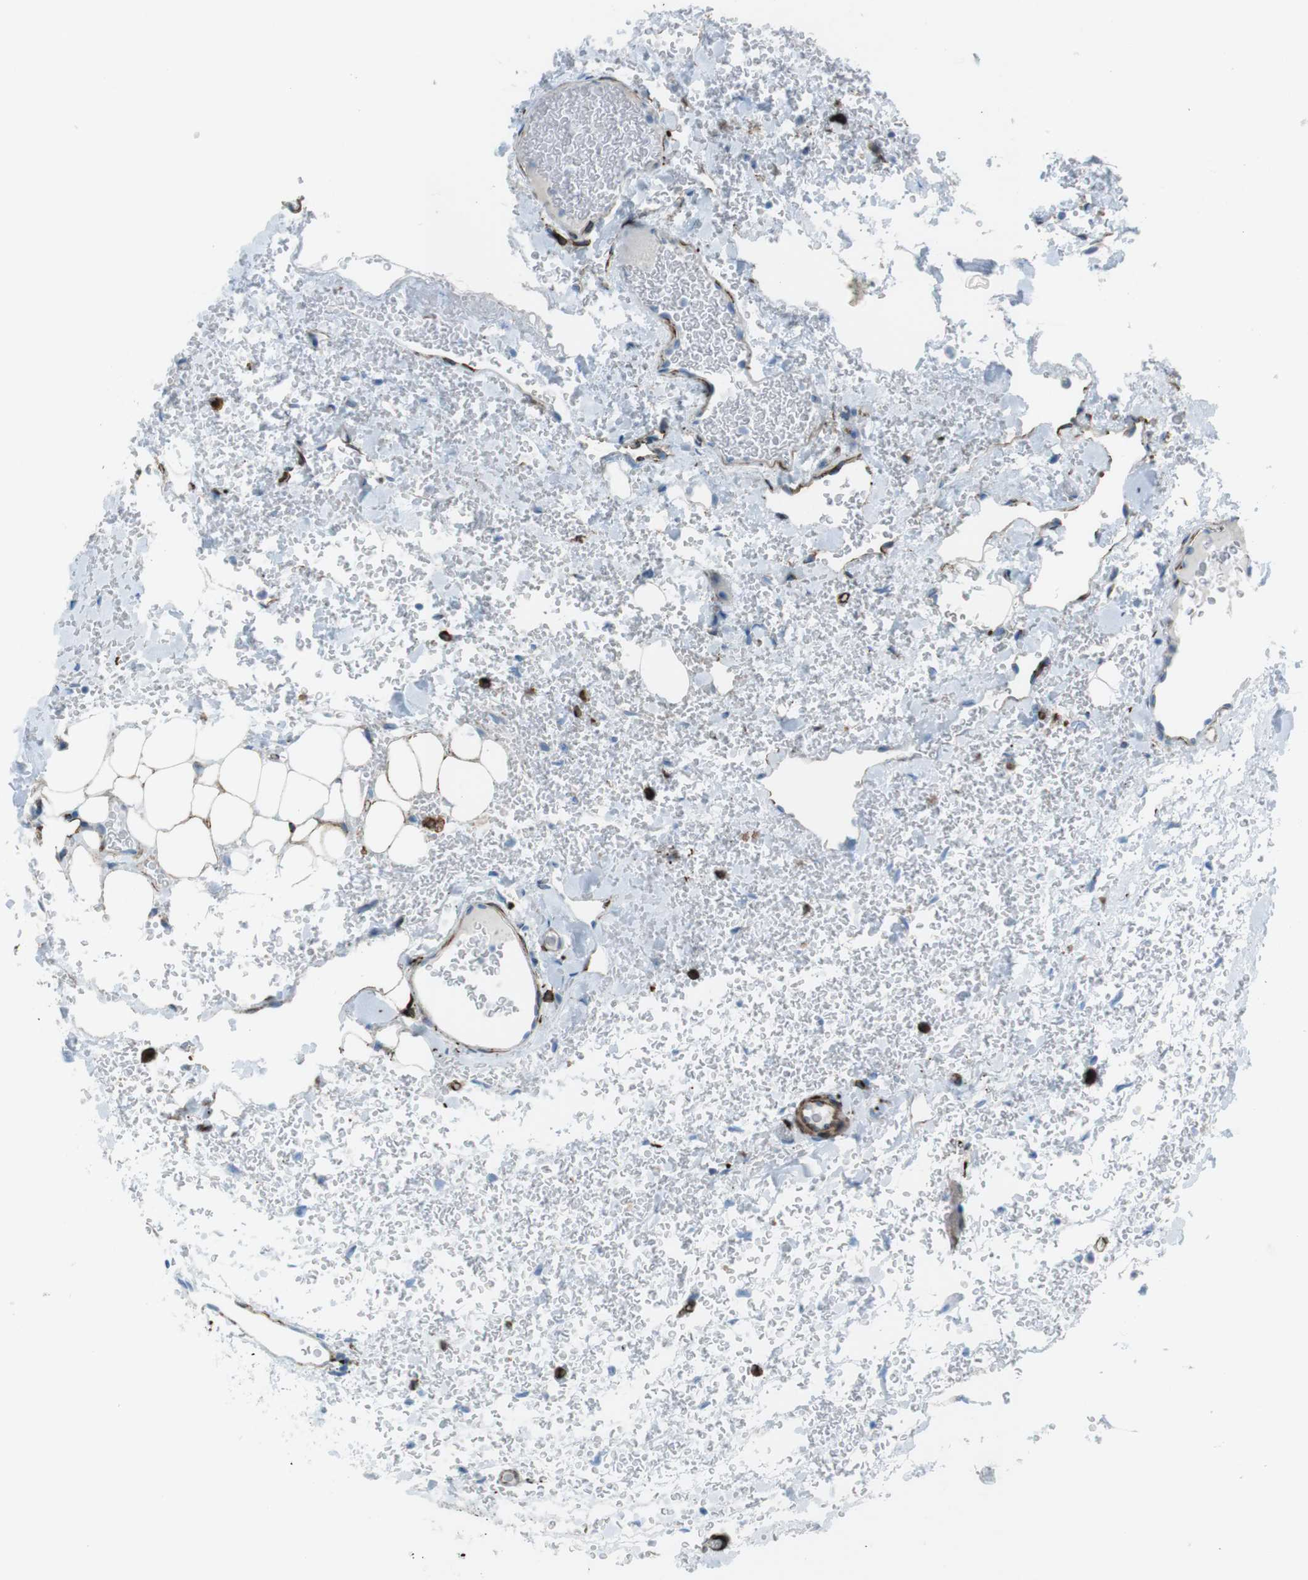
{"staining": {"intensity": "negative", "quantity": "none", "location": "none"}, "tissue": "renal cancer", "cell_type": "Tumor cells", "image_type": "cancer", "snomed": [{"axis": "morphology", "description": "Normal tissue, NOS"}, {"axis": "morphology", "description": "Adenocarcinoma, NOS"}, {"axis": "topography", "description": "Kidney"}], "caption": "High power microscopy histopathology image of an IHC histopathology image of renal adenocarcinoma, revealing no significant staining in tumor cells.", "gene": "TUBB2A", "patient": {"sex": "female", "age": 72}}